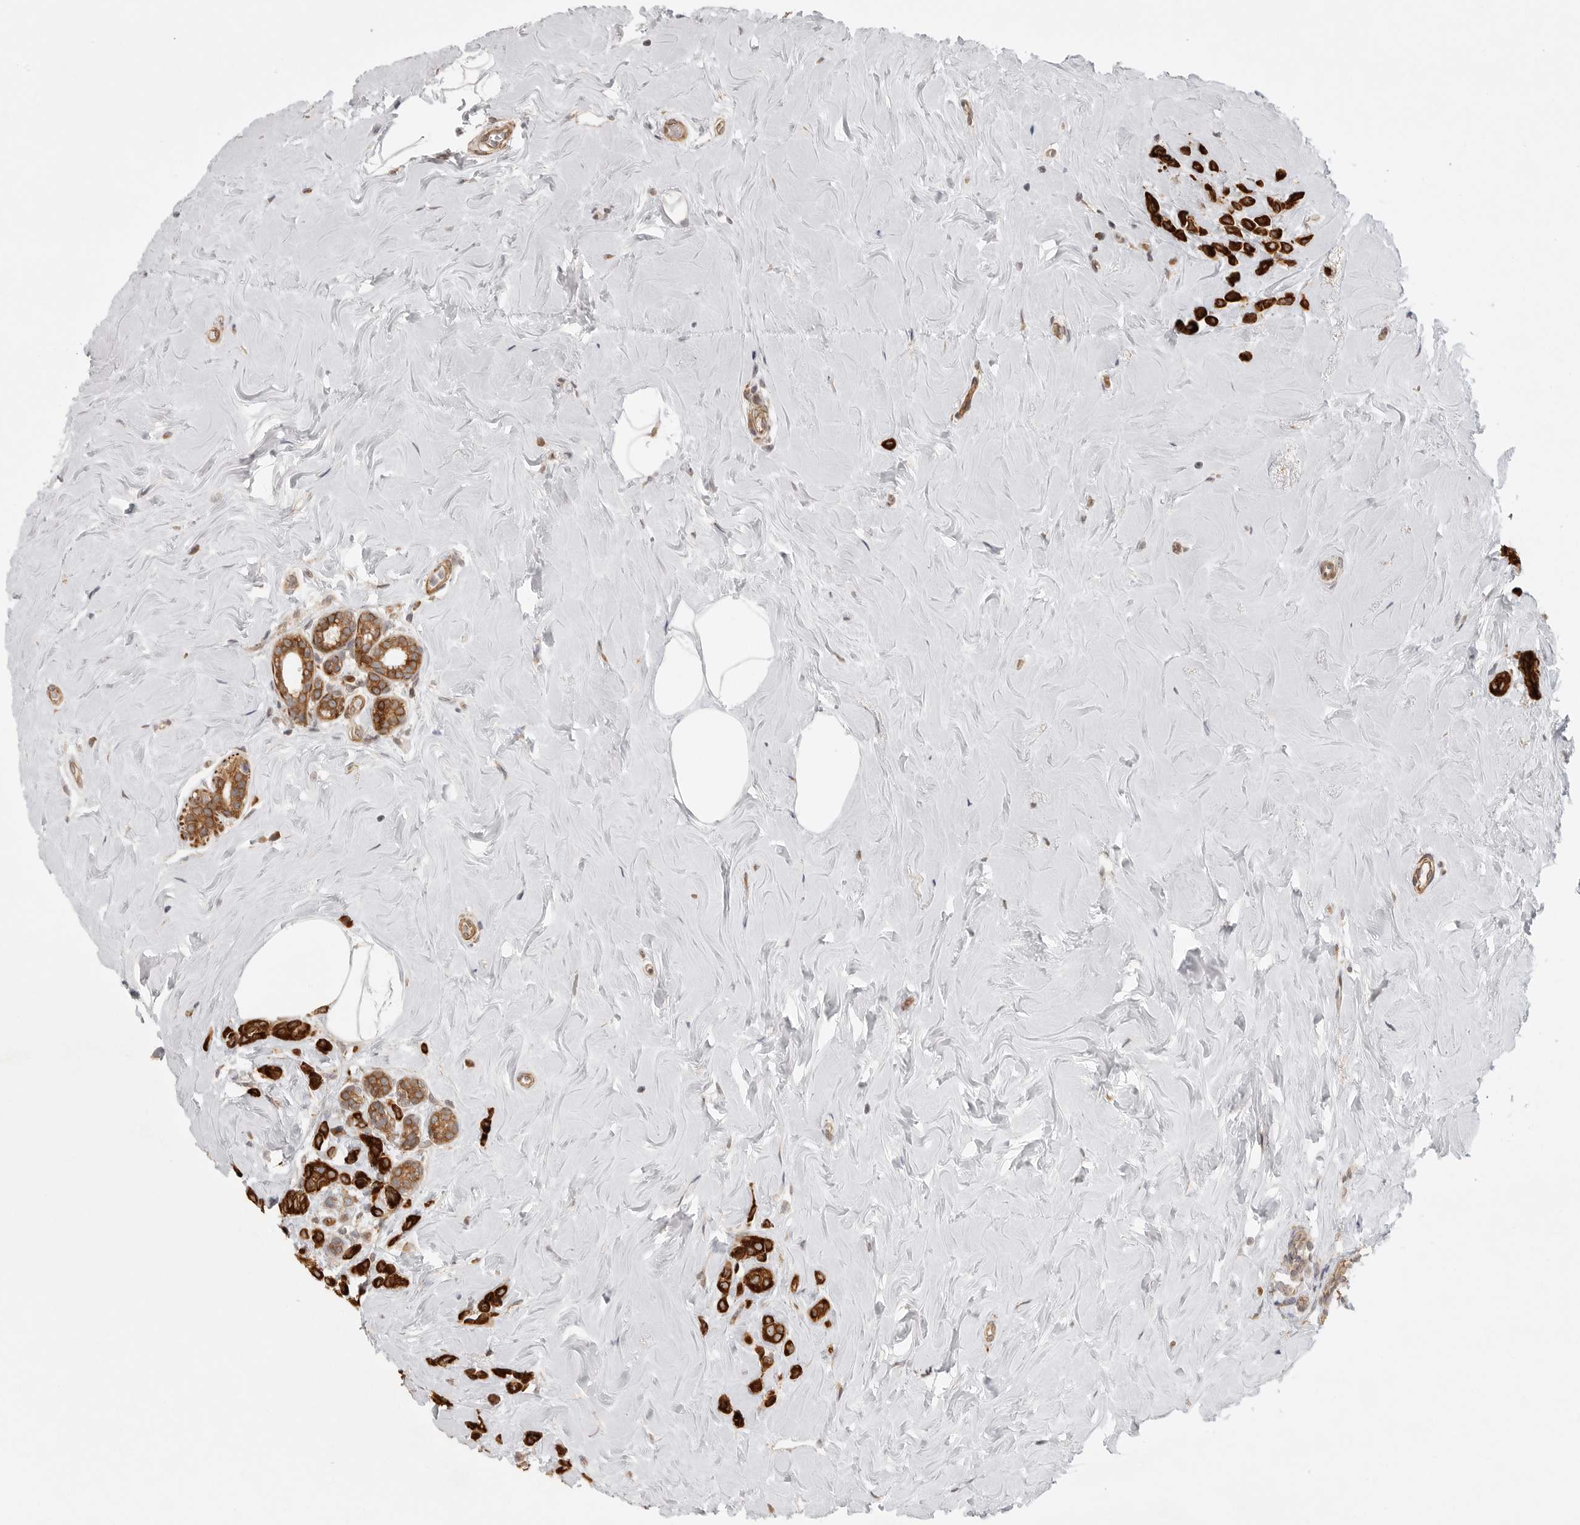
{"staining": {"intensity": "strong", "quantity": ">75%", "location": "cytoplasmic/membranous"}, "tissue": "breast cancer", "cell_type": "Tumor cells", "image_type": "cancer", "snomed": [{"axis": "morphology", "description": "Lobular carcinoma"}, {"axis": "topography", "description": "Breast"}], "caption": "Breast lobular carcinoma tissue reveals strong cytoplasmic/membranous expression in about >75% of tumor cells", "gene": "CERS2", "patient": {"sex": "female", "age": 47}}